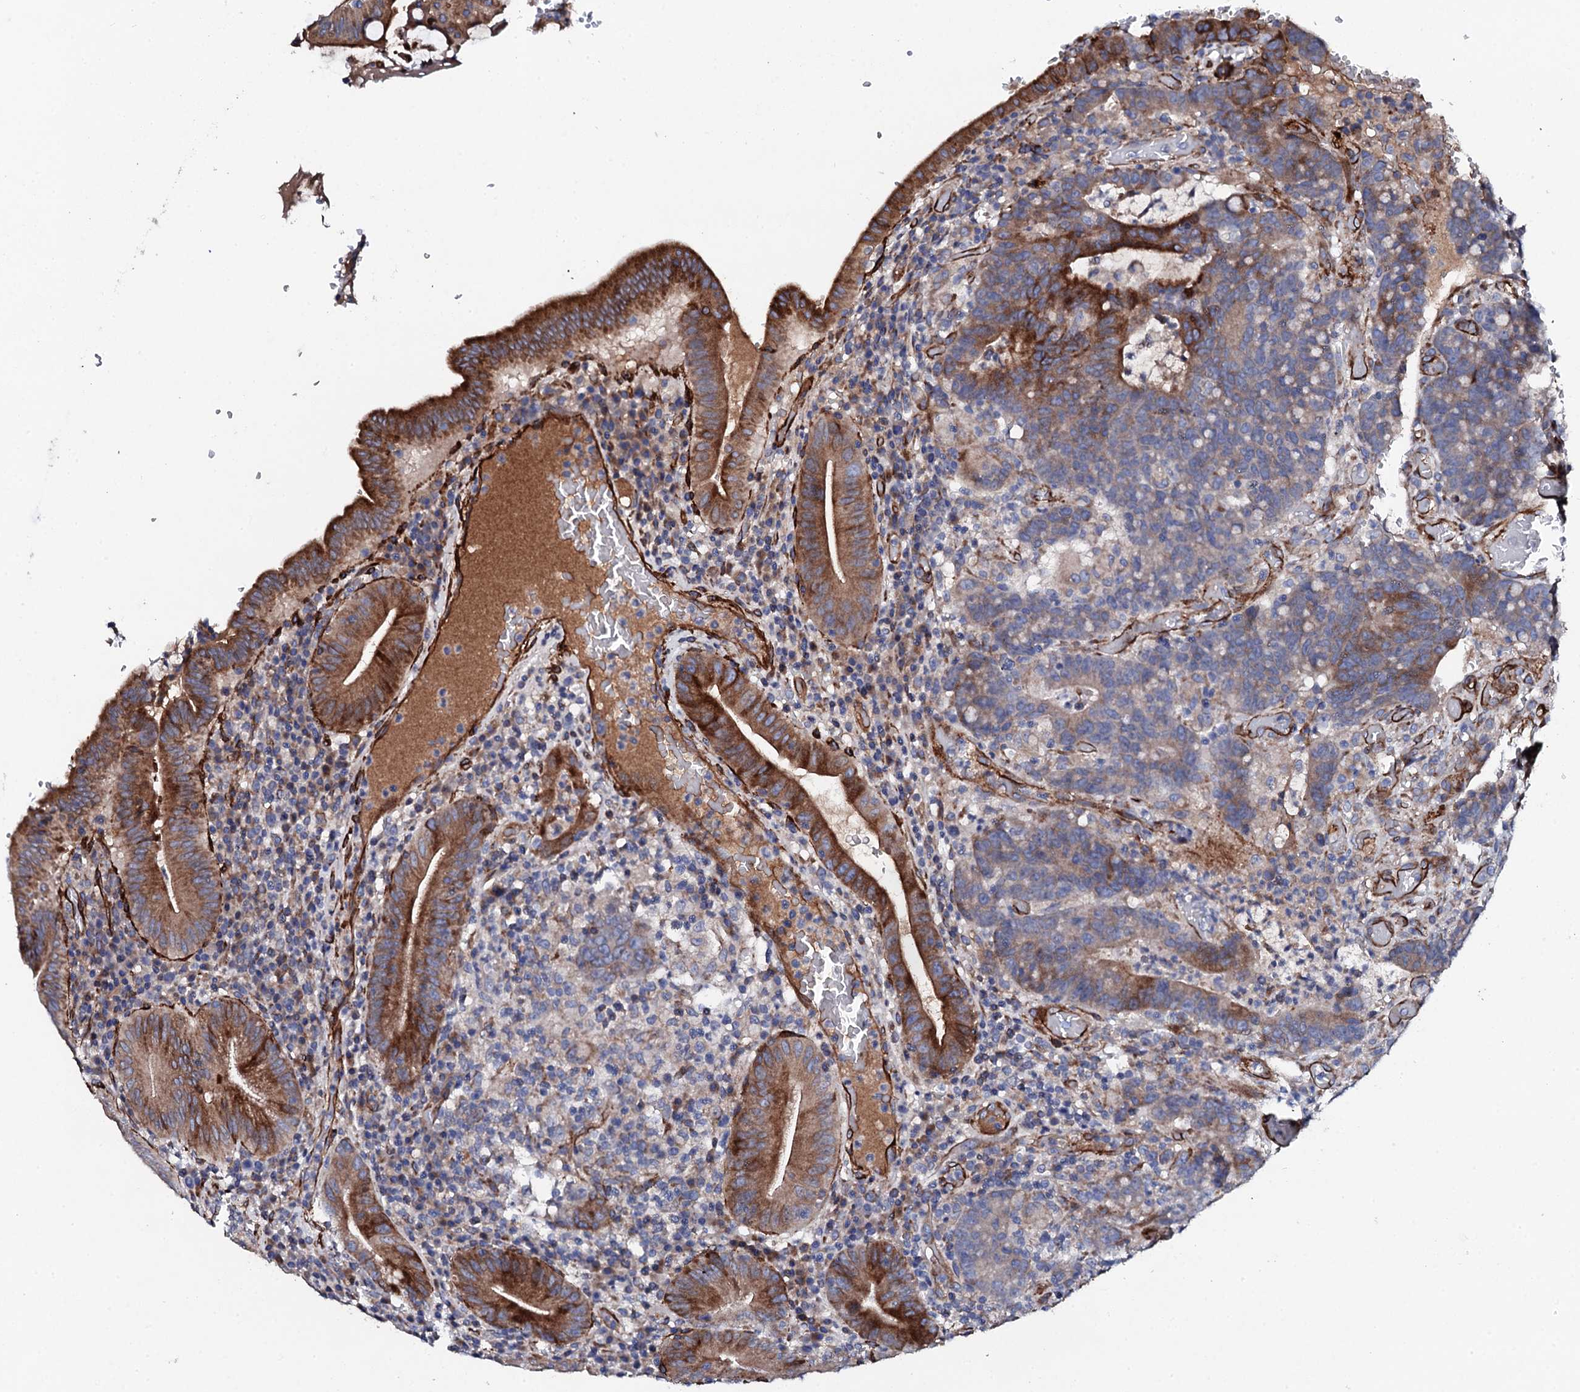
{"staining": {"intensity": "moderate", "quantity": "<25%", "location": "cytoplasmic/membranous"}, "tissue": "colorectal cancer", "cell_type": "Tumor cells", "image_type": "cancer", "snomed": [{"axis": "morphology", "description": "Normal tissue, NOS"}, {"axis": "morphology", "description": "Adenocarcinoma, NOS"}, {"axis": "topography", "description": "Colon"}], "caption": "A low amount of moderate cytoplasmic/membranous expression is seen in approximately <25% of tumor cells in colorectal adenocarcinoma tissue. The protein of interest is shown in brown color, while the nuclei are stained blue.", "gene": "DBX1", "patient": {"sex": "female", "age": 75}}